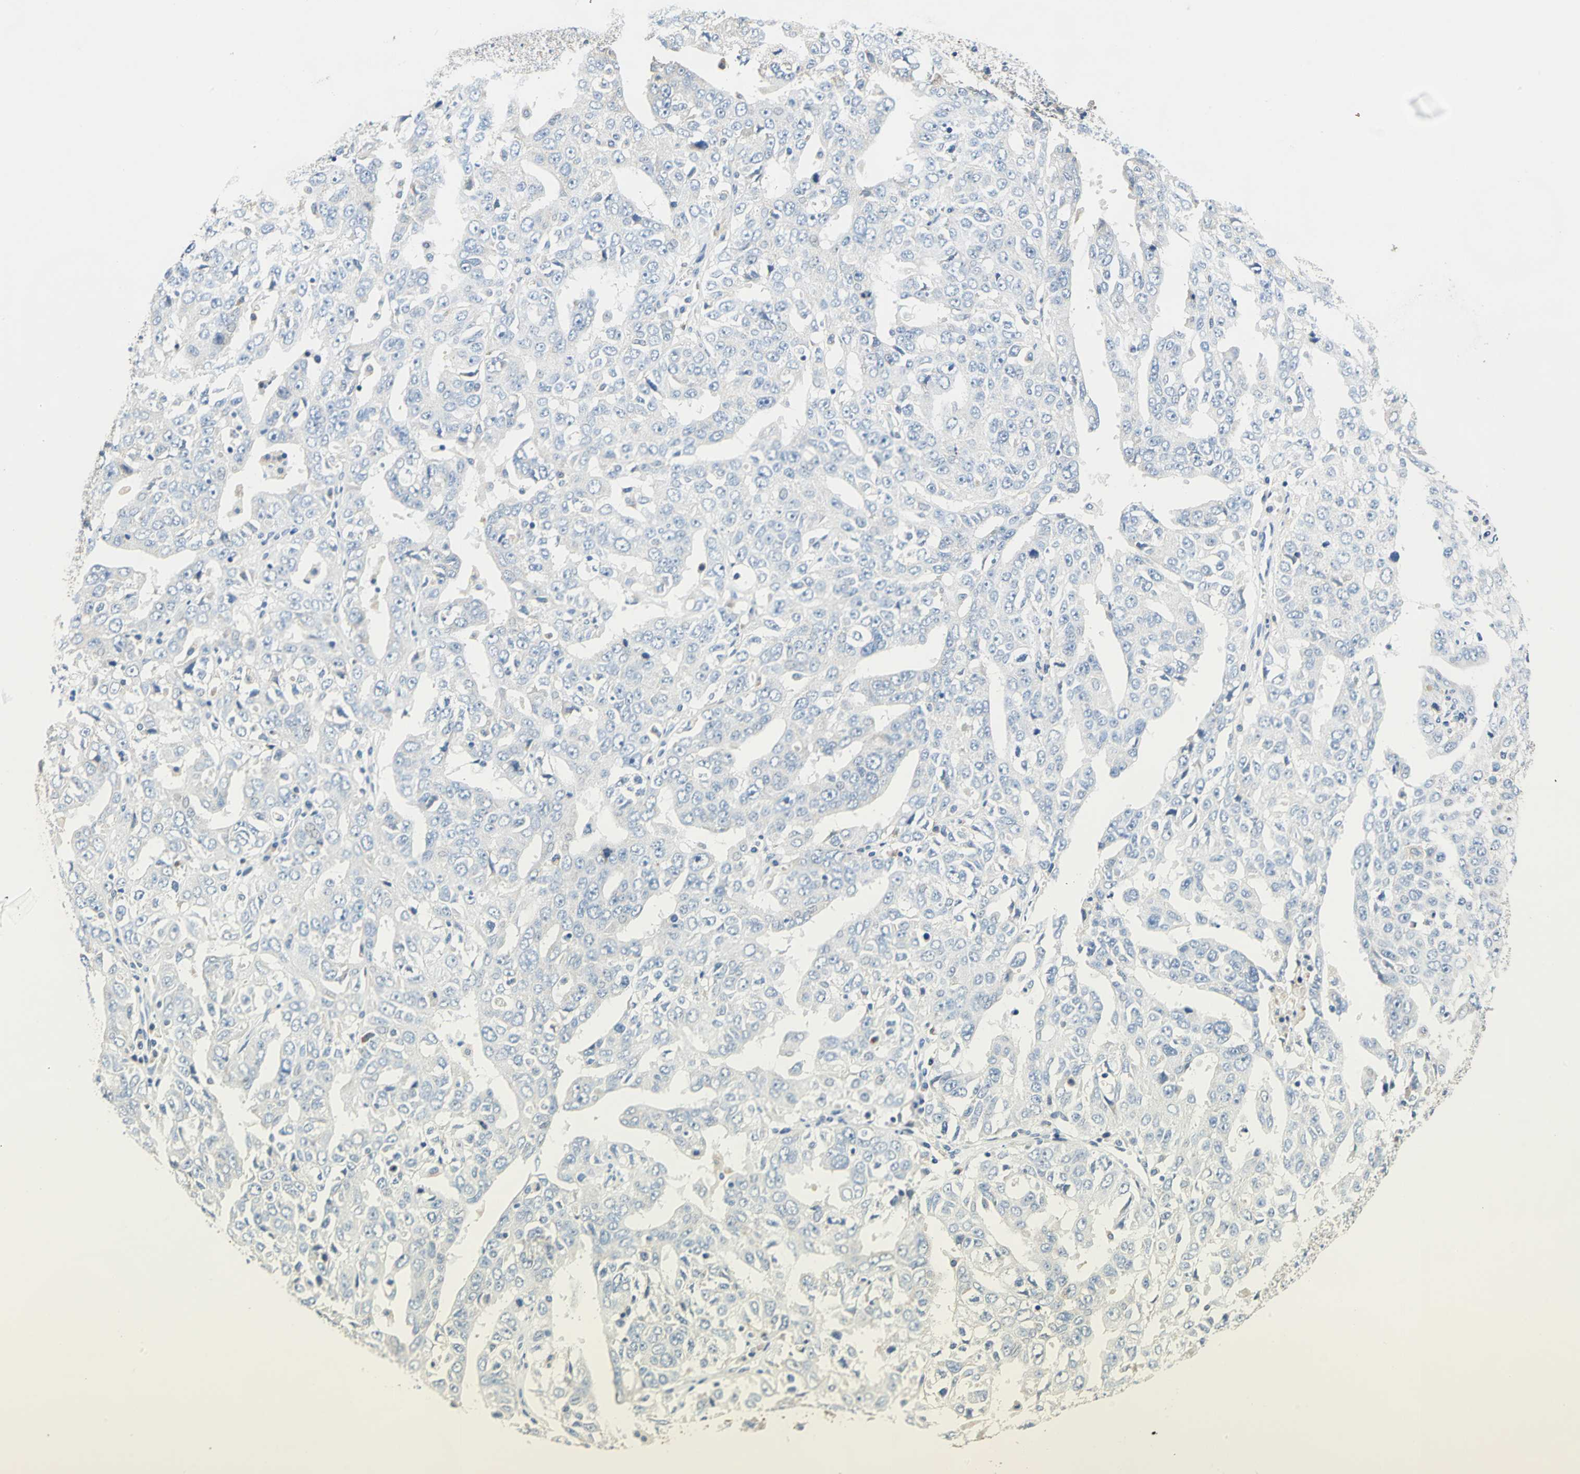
{"staining": {"intensity": "negative", "quantity": "none", "location": "none"}, "tissue": "ovarian cancer", "cell_type": "Tumor cells", "image_type": "cancer", "snomed": [{"axis": "morphology", "description": "Carcinoma, endometroid"}, {"axis": "topography", "description": "Ovary"}], "caption": "A high-resolution histopathology image shows immunohistochemistry staining of ovarian endometroid carcinoma, which demonstrates no significant positivity in tumor cells.", "gene": "RASD2", "patient": {"sex": "female", "age": 62}}